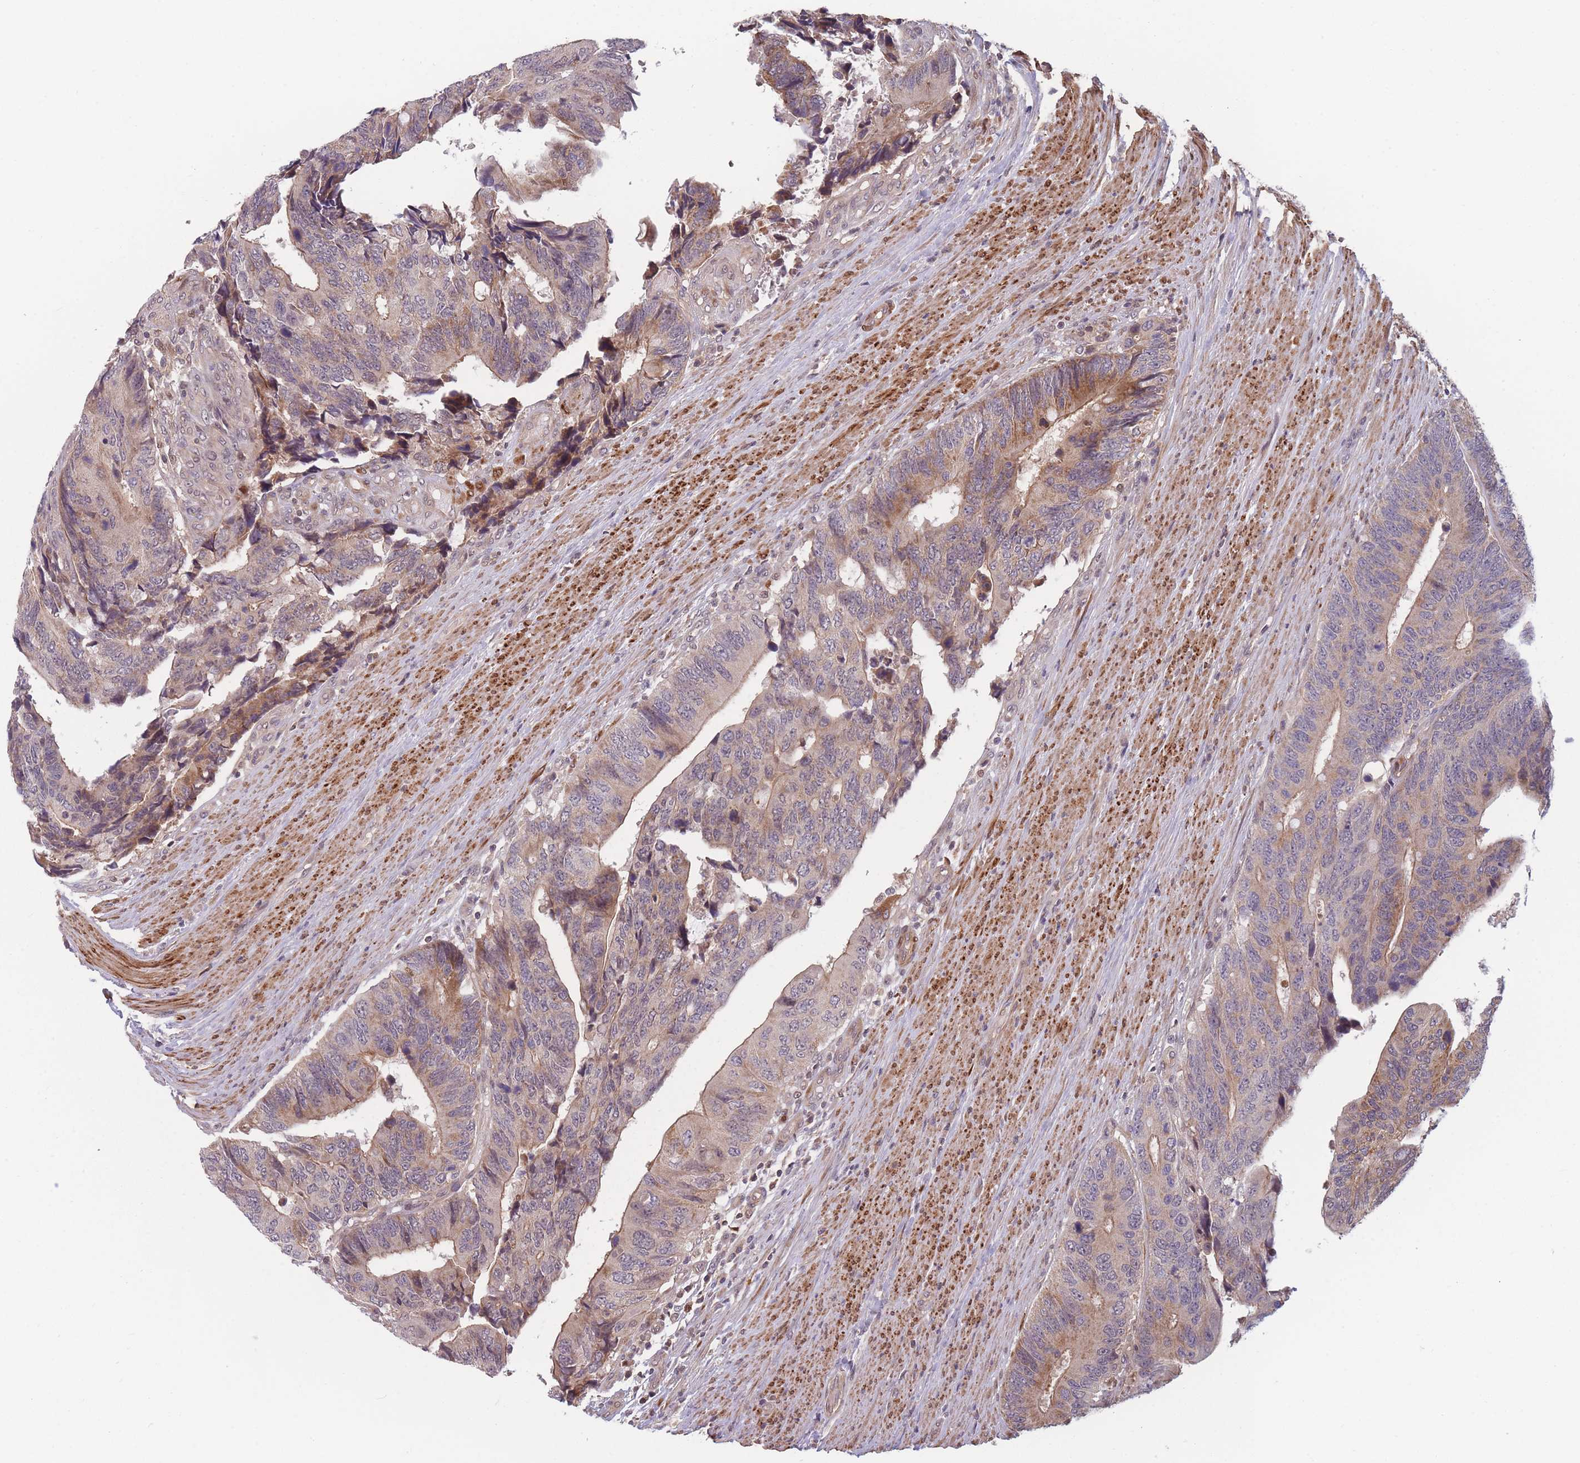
{"staining": {"intensity": "moderate", "quantity": "25%-75%", "location": "cytoplasmic/membranous"}, "tissue": "colorectal cancer", "cell_type": "Tumor cells", "image_type": "cancer", "snomed": [{"axis": "morphology", "description": "Adenocarcinoma, NOS"}, {"axis": "topography", "description": "Colon"}], "caption": "Immunohistochemistry image of neoplastic tissue: adenocarcinoma (colorectal) stained using immunohistochemistry (IHC) demonstrates medium levels of moderate protein expression localized specifically in the cytoplasmic/membranous of tumor cells, appearing as a cytoplasmic/membranous brown color.", "gene": "FAM153A", "patient": {"sex": "male", "age": 87}}